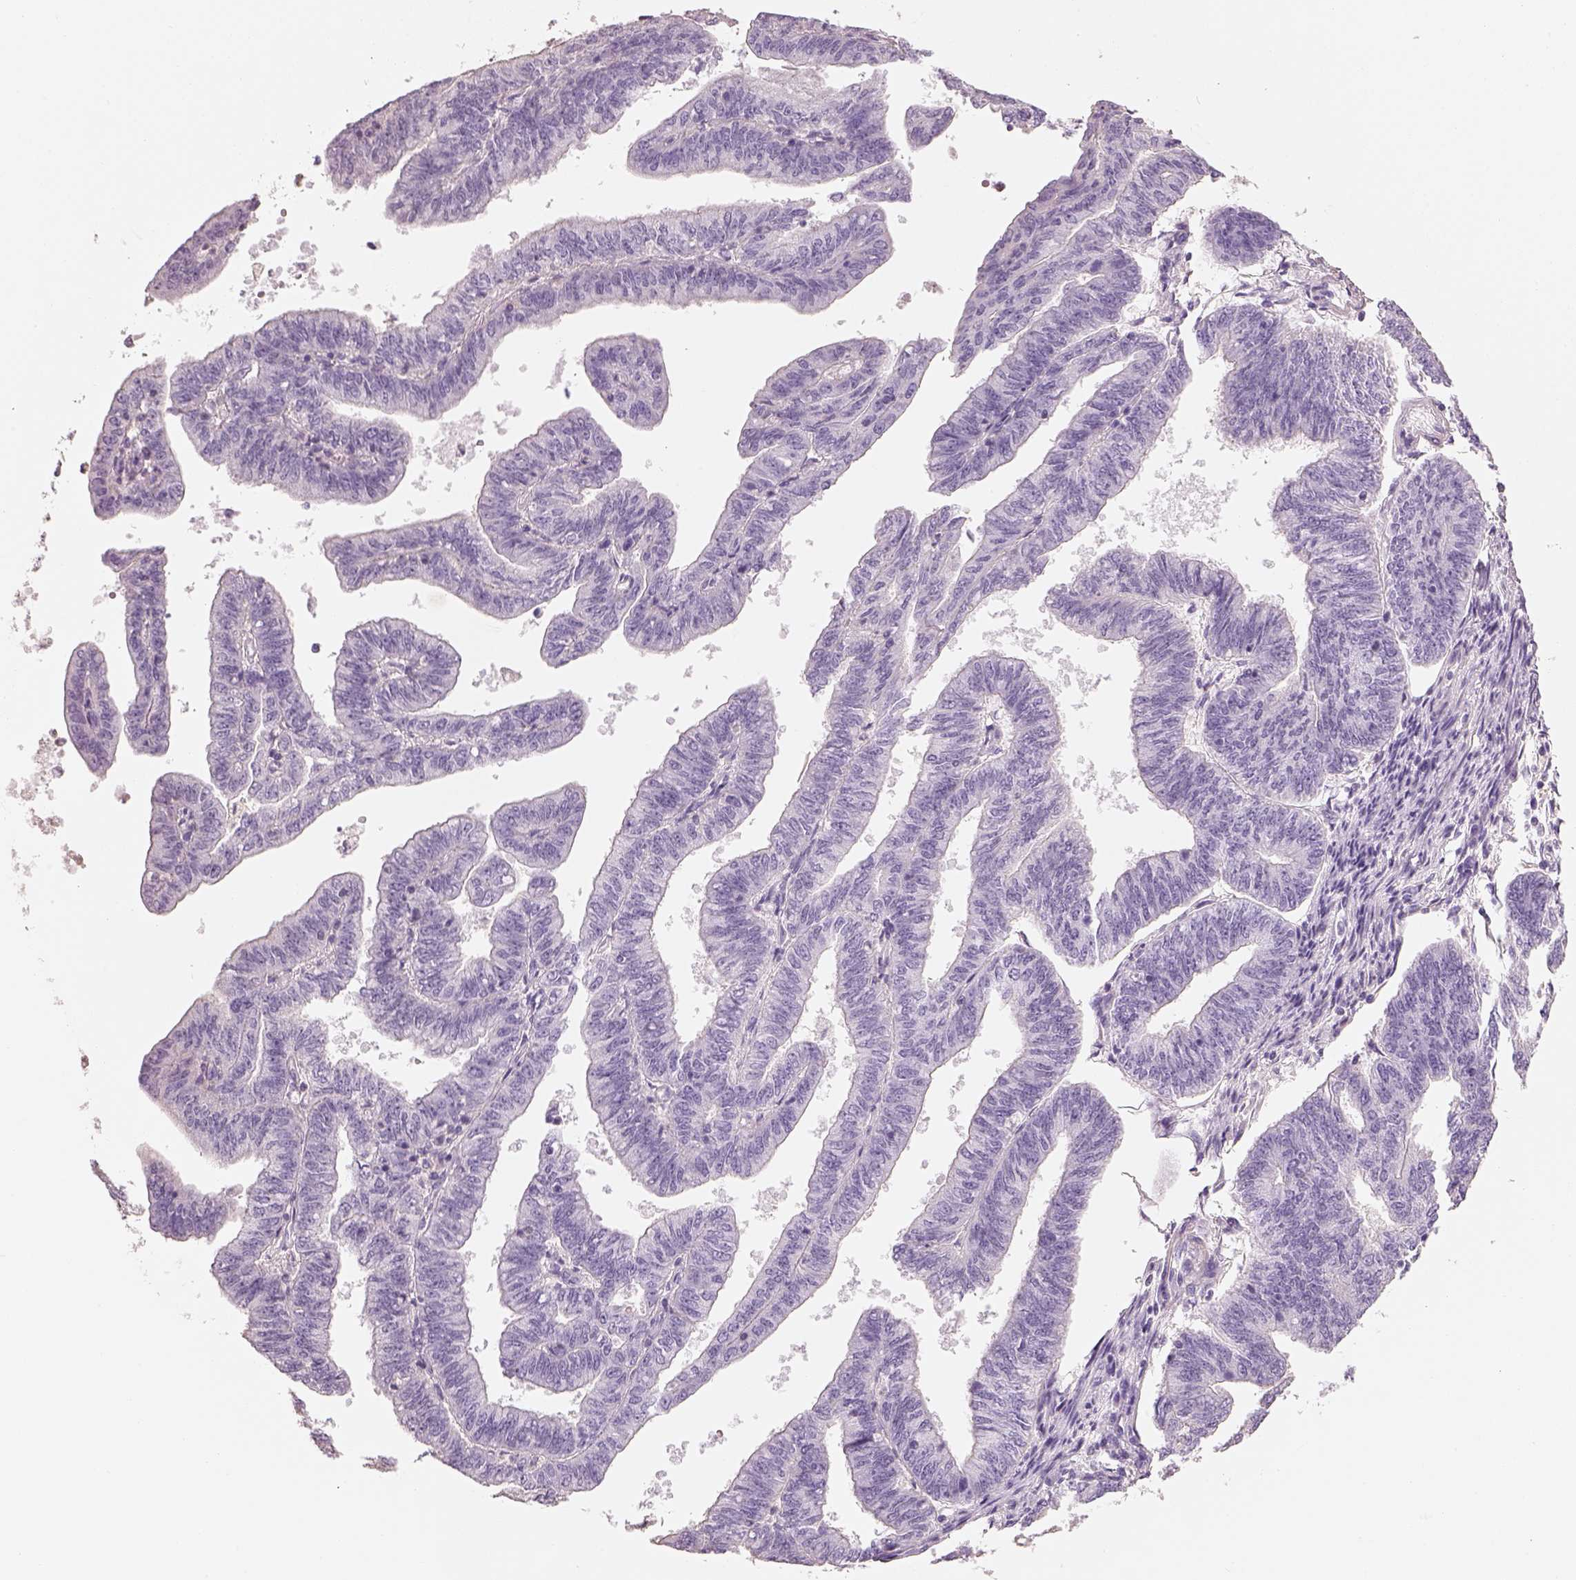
{"staining": {"intensity": "negative", "quantity": "none", "location": "none"}, "tissue": "endometrial cancer", "cell_type": "Tumor cells", "image_type": "cancer", "snomed": [{"axis": "morphology", "description": "Adenocarcinoma, NOS"}, {"axis": "topography", "description": "Endometrium"}], "caption": "Tumor cells show no significant protein expression in endometrial cancer.", "gene": "OTUD6A", "patient": {"sex": "female", "age": 82}}